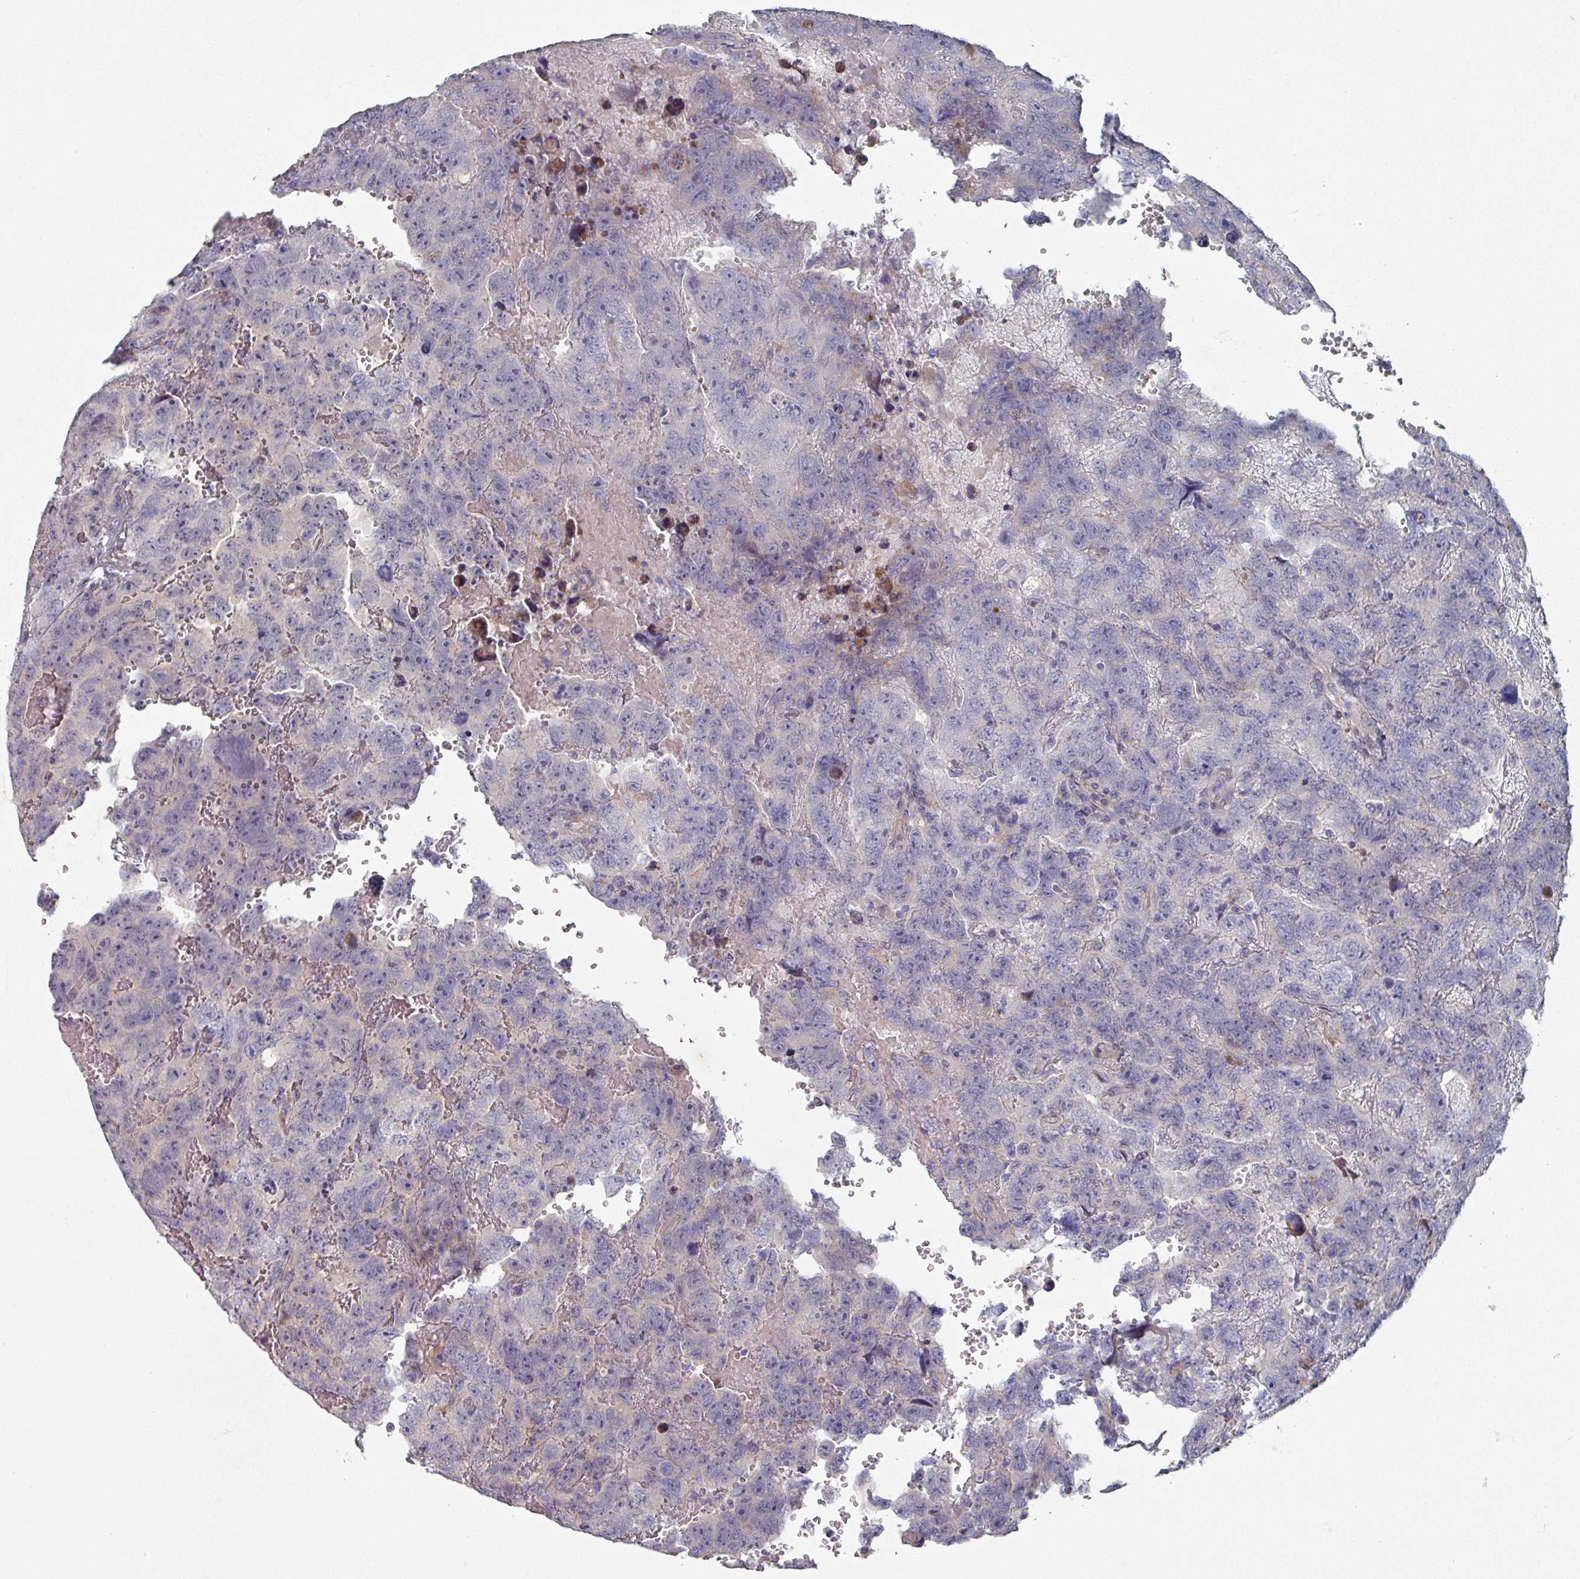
{"staining": {"intensity": "negative", "quantity": "none", "location": "none"}, "tissue": "testis cancer", "cell_type": "Tumor cells", "image_type": "cancer", "snomed": [{"axis": "morphology", "description": "Carcinoma, Embryonal, NOS"}, {"axis": "topography", "description": "Testis"}], "caption": "Immunohistochemistry (IHC) of human testis cancer displays no positivity in tumor cells. Brightfield microscopy of IHC stained with DAB (3,3'-diaminobenzidine) (brown) and hematoxylin (blue), captured at high magnification.", "gene": "EFL1", "patient": {"sex": "male", "age": 45}}